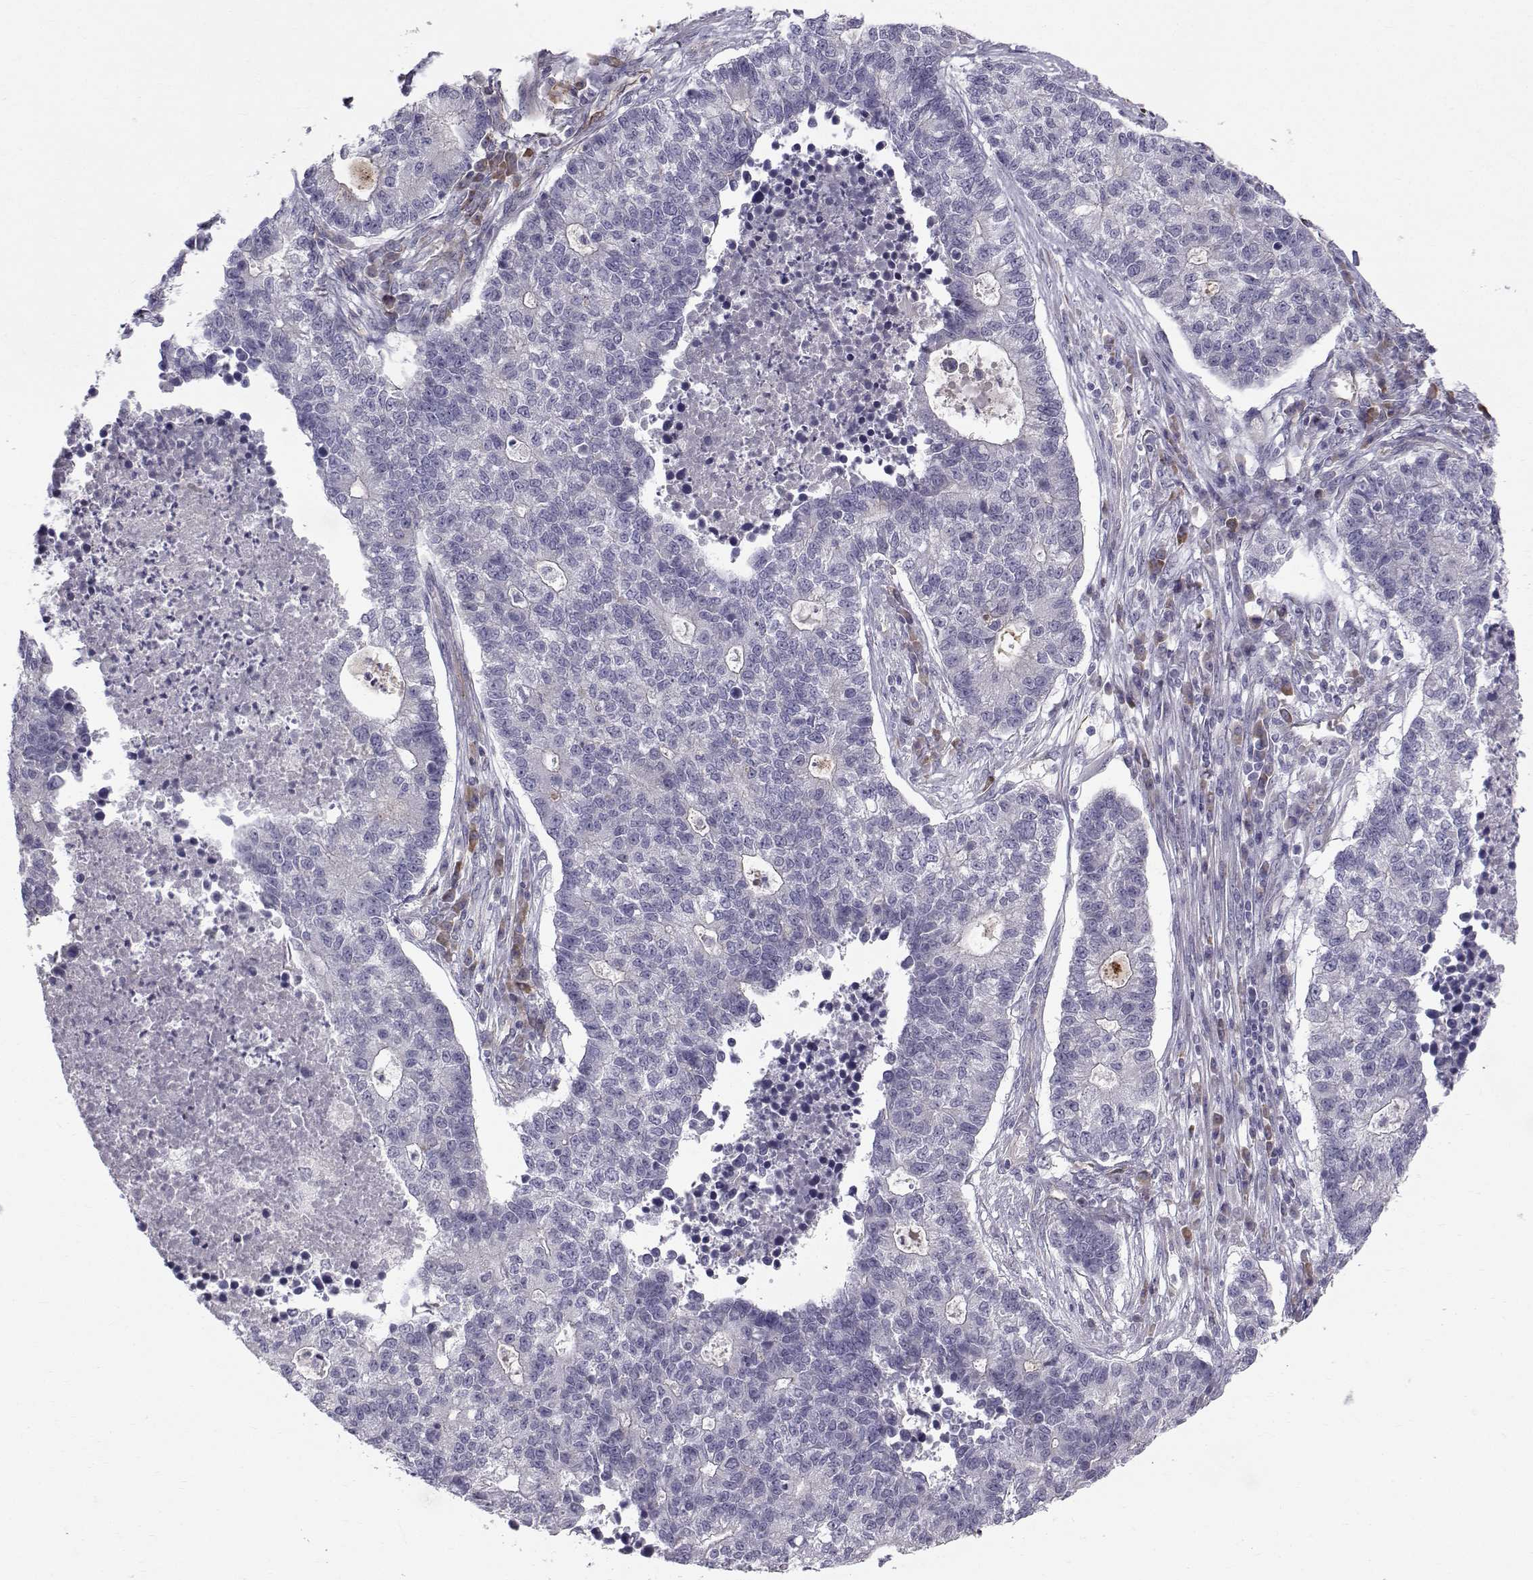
{"staining": {"intensity": "negative", "quantity": "none", "location": "none"}, "tissue": "lung cancer", "cell_type": "Tumor cells", "image_type": "cancer", "snomed": [{"axis": "morphology", "description": "Adenocarcinoma, NOS"}, {"axis": "topography", "description": "Lung"}], "caption": "Immunohistochemical staining of human lung cancer (adenocarcinoma) shows no significant staining in tumor cells. Nuclei are stained in blue.", "gene": "QPCT", "patient": {"sex": "male", "age": 57}}